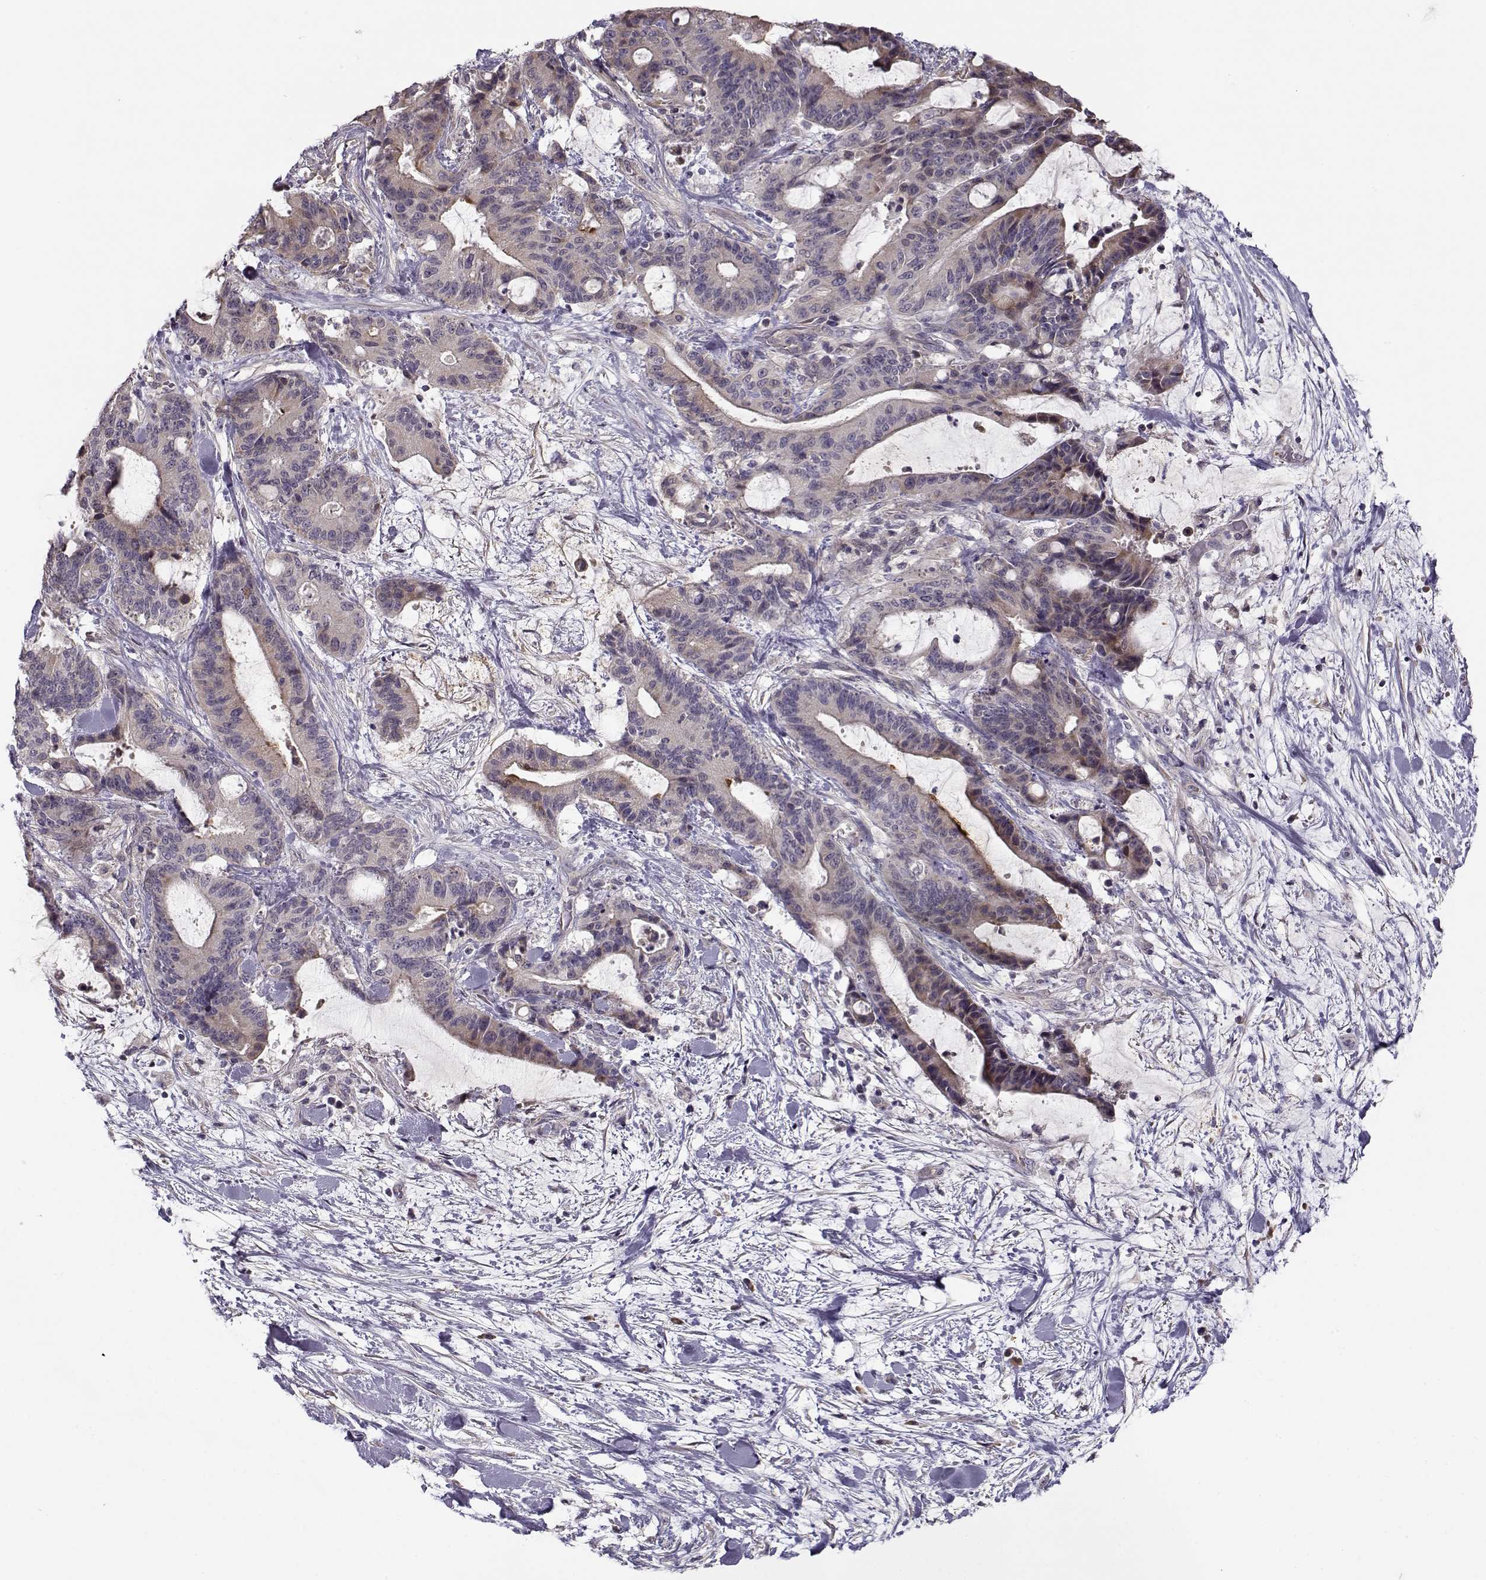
{"staining": {"intensity": "weak", "quantity": "<25%", "location": "cytoplasmic/membranous"}, "tissue": "liver cancer", "cell_type": "Tumor cells", "image_type": "cancer", "snomed": [{"axis": "morphology", "description": "Cholangiocarcinoma"}, {"axis": "topography", "description": "Liver"}], "caption": "High power microscopy histopathology image of an IHC histopathology image of cholangiocarcinoma (liver), revealing no significant expression in tumor cells. (DAB immunohistochemistry, high magnification).", "gene": "ENTPD8", "patient": {"sex": "female", "age": 73}}